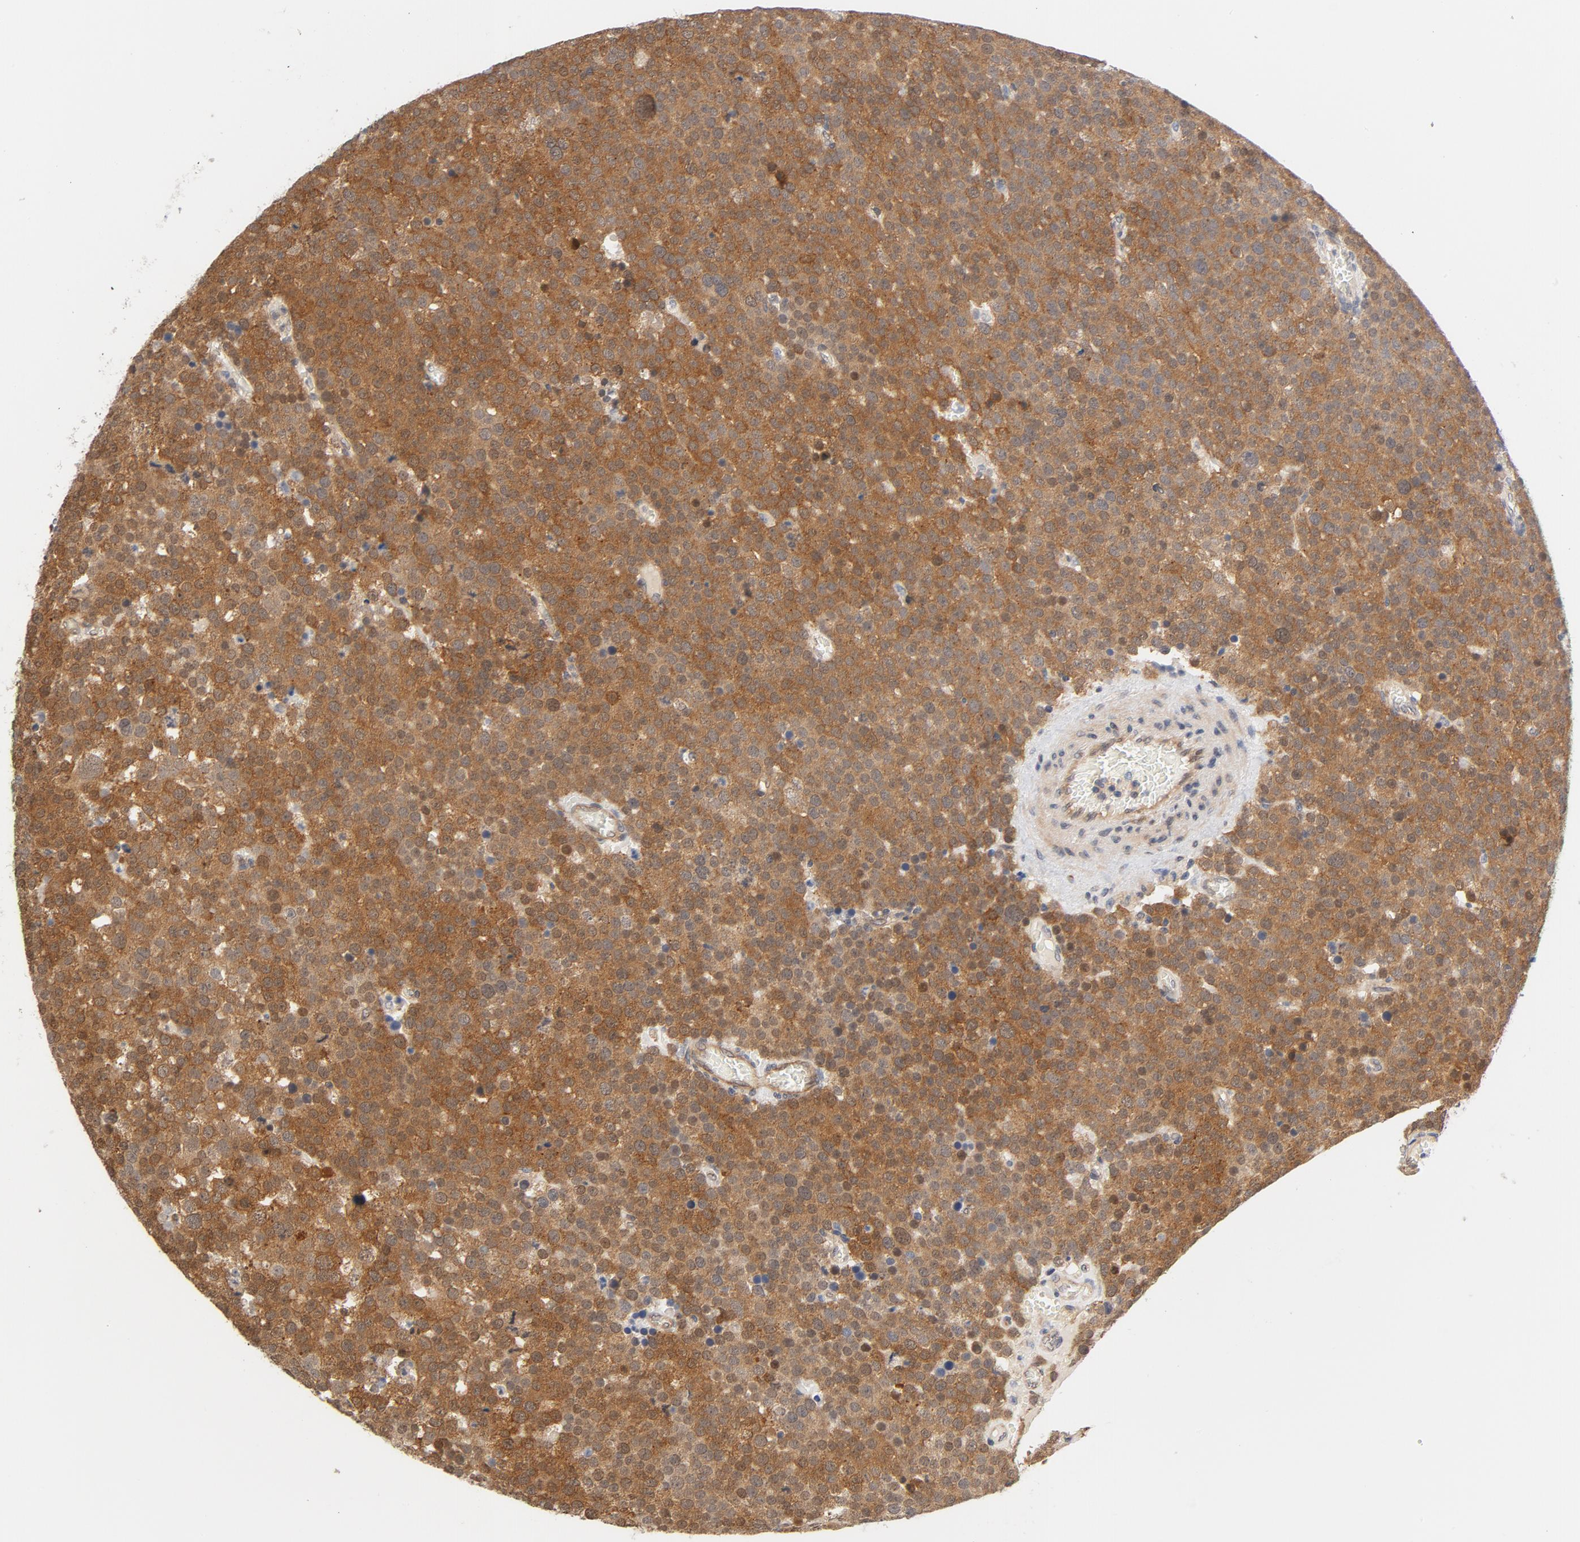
{"staining": {"intensity": "moderate", "quantity": ">75%", "location": "cytoplasmic/membranous"}, "tissue": "testis cancer", "cell_type": "Tumor cells", "image_type": "cancer", "snomed": [{"axis": "morphology", "description": "Seminoma, NOS"}, {"axis": "topography", "description": "Testis"}], "caption": "A brown stain shows moderate cytoplasmic/membranous positivity of a protein in human seminoma (testis) tumor cells.", "gene": "EIF4E", "patient": {"sex": "male", "age": 71}}